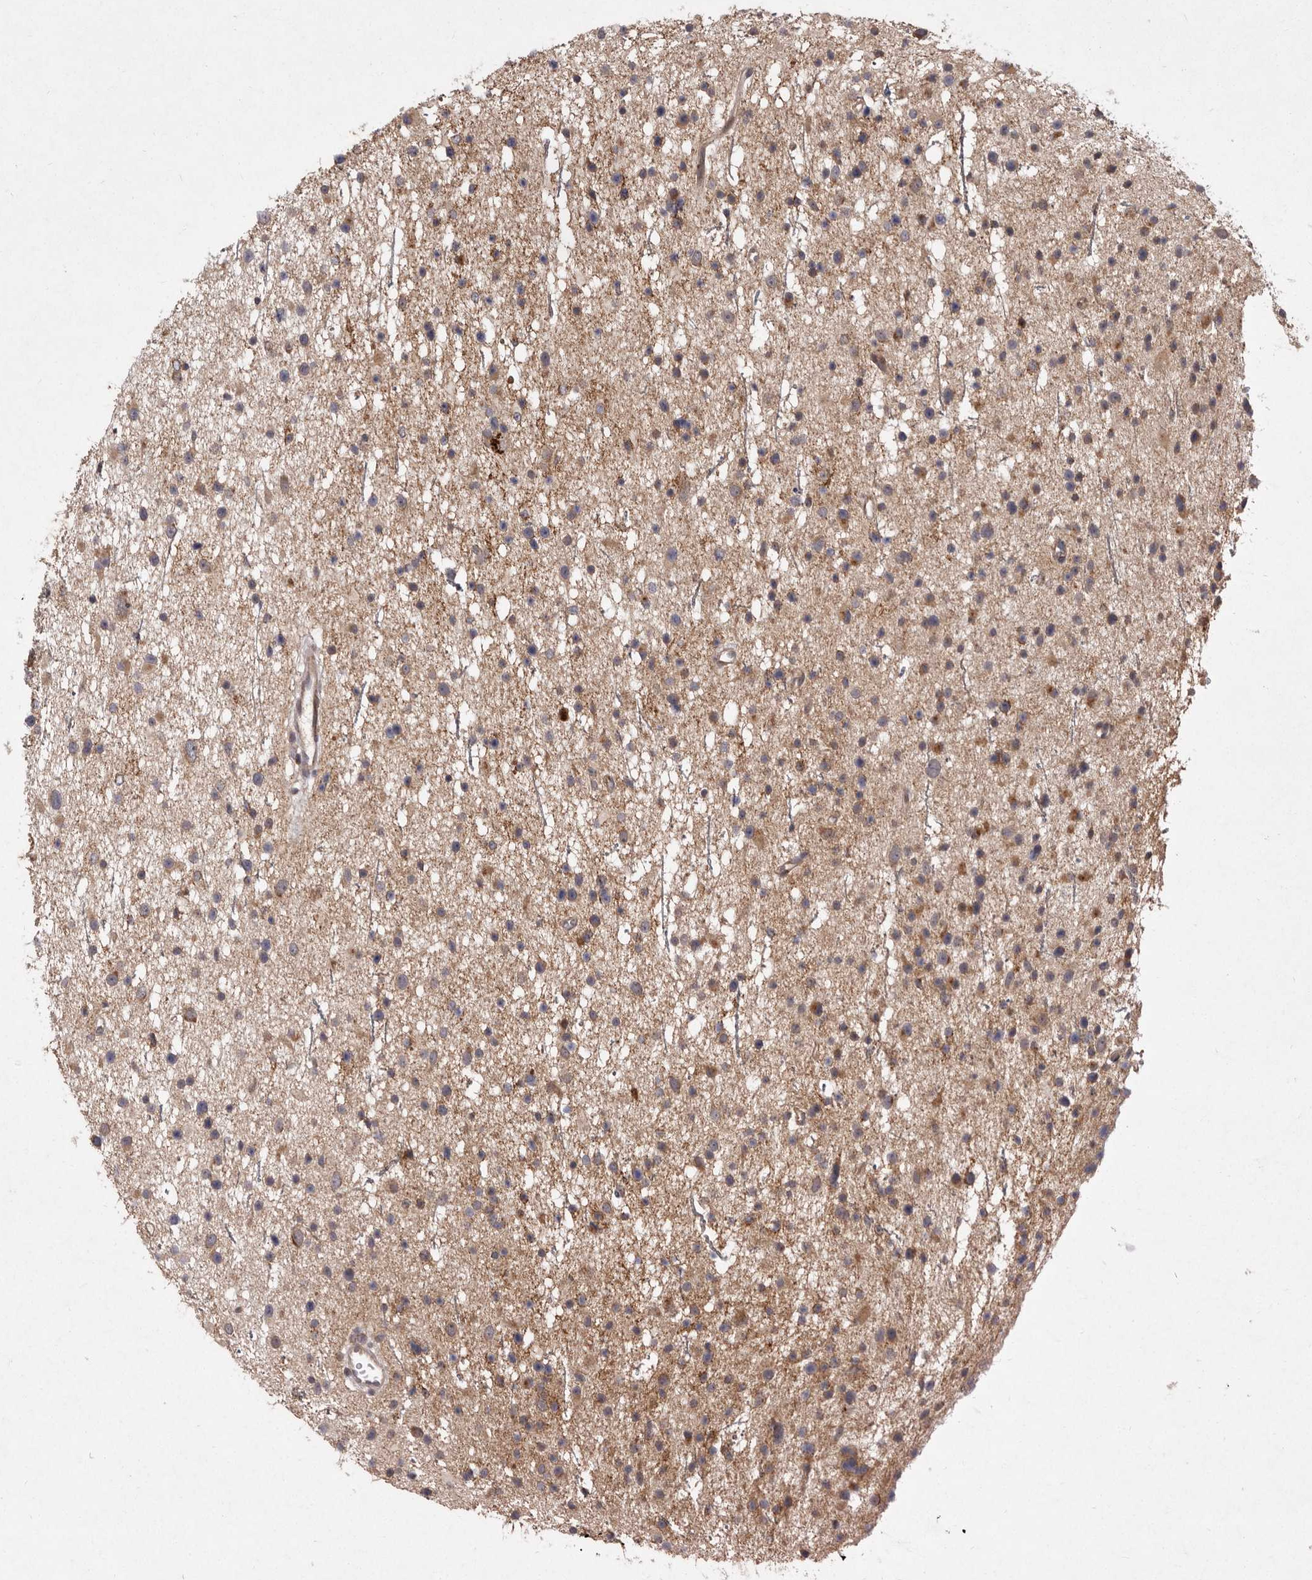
{"staining": {"intensity": "moderate", "quantity": ">75%", "location": "cytoplasmic/membranous"}, "tissue": "glioma", "cell_type": "Tumor cells", "image_type": "cancer", "snomed": [{"axis": "morphology", "description": "Glioma, malignant, Low grade"}, {"axis": "topography", "description": "Cerebral cortex"}], "caption": "Malignant low-grade glioma stained with a brown dye shows moderate cytoplasmic/membranous positive positivity in approximately >75% of tumor cells.", "gene": "FLAD1", "patient": {"sex": "female", "age": 39}}